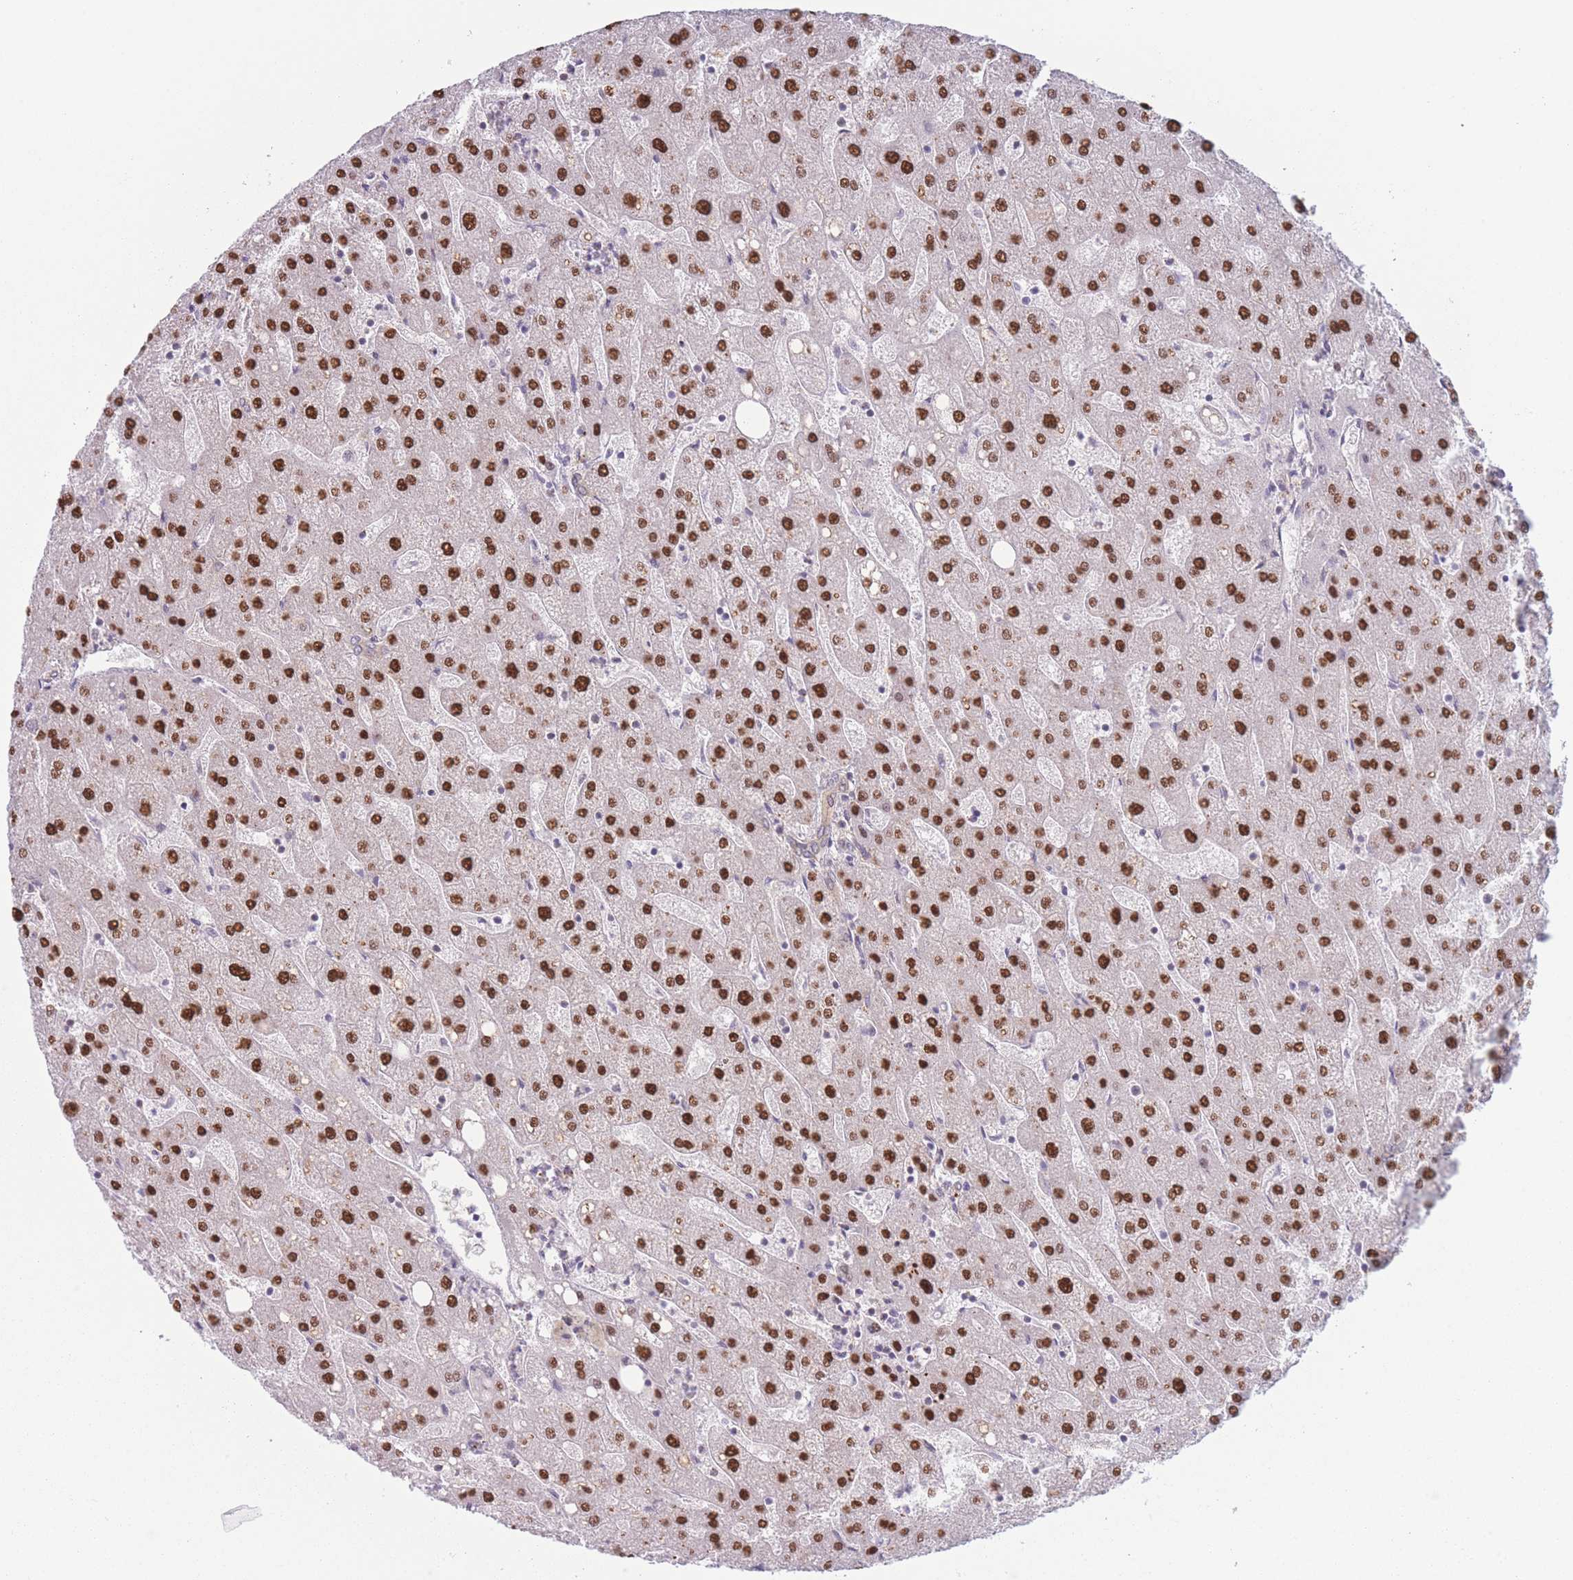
{"staining": {"intensity": "weak", "quantity": "25%-75%", "location": "nuclear"}, "tissue": "liver", "cell_type": "Cholangiocytes", "image_type": "normal", "snomed": [{"axis": "morphology", "description": "Normal tissue, NOS"}, {"axis": "topography", "description": "Liver"}], "caption": "Immunohistochemistry (IHC) (DAB) staining of normal liver shows weak nuclear protein staining in about 25%-75% of cholangiocytes.", "gene": "ENSG00000267179", "patient": {"sex": "male", "age": 67}}